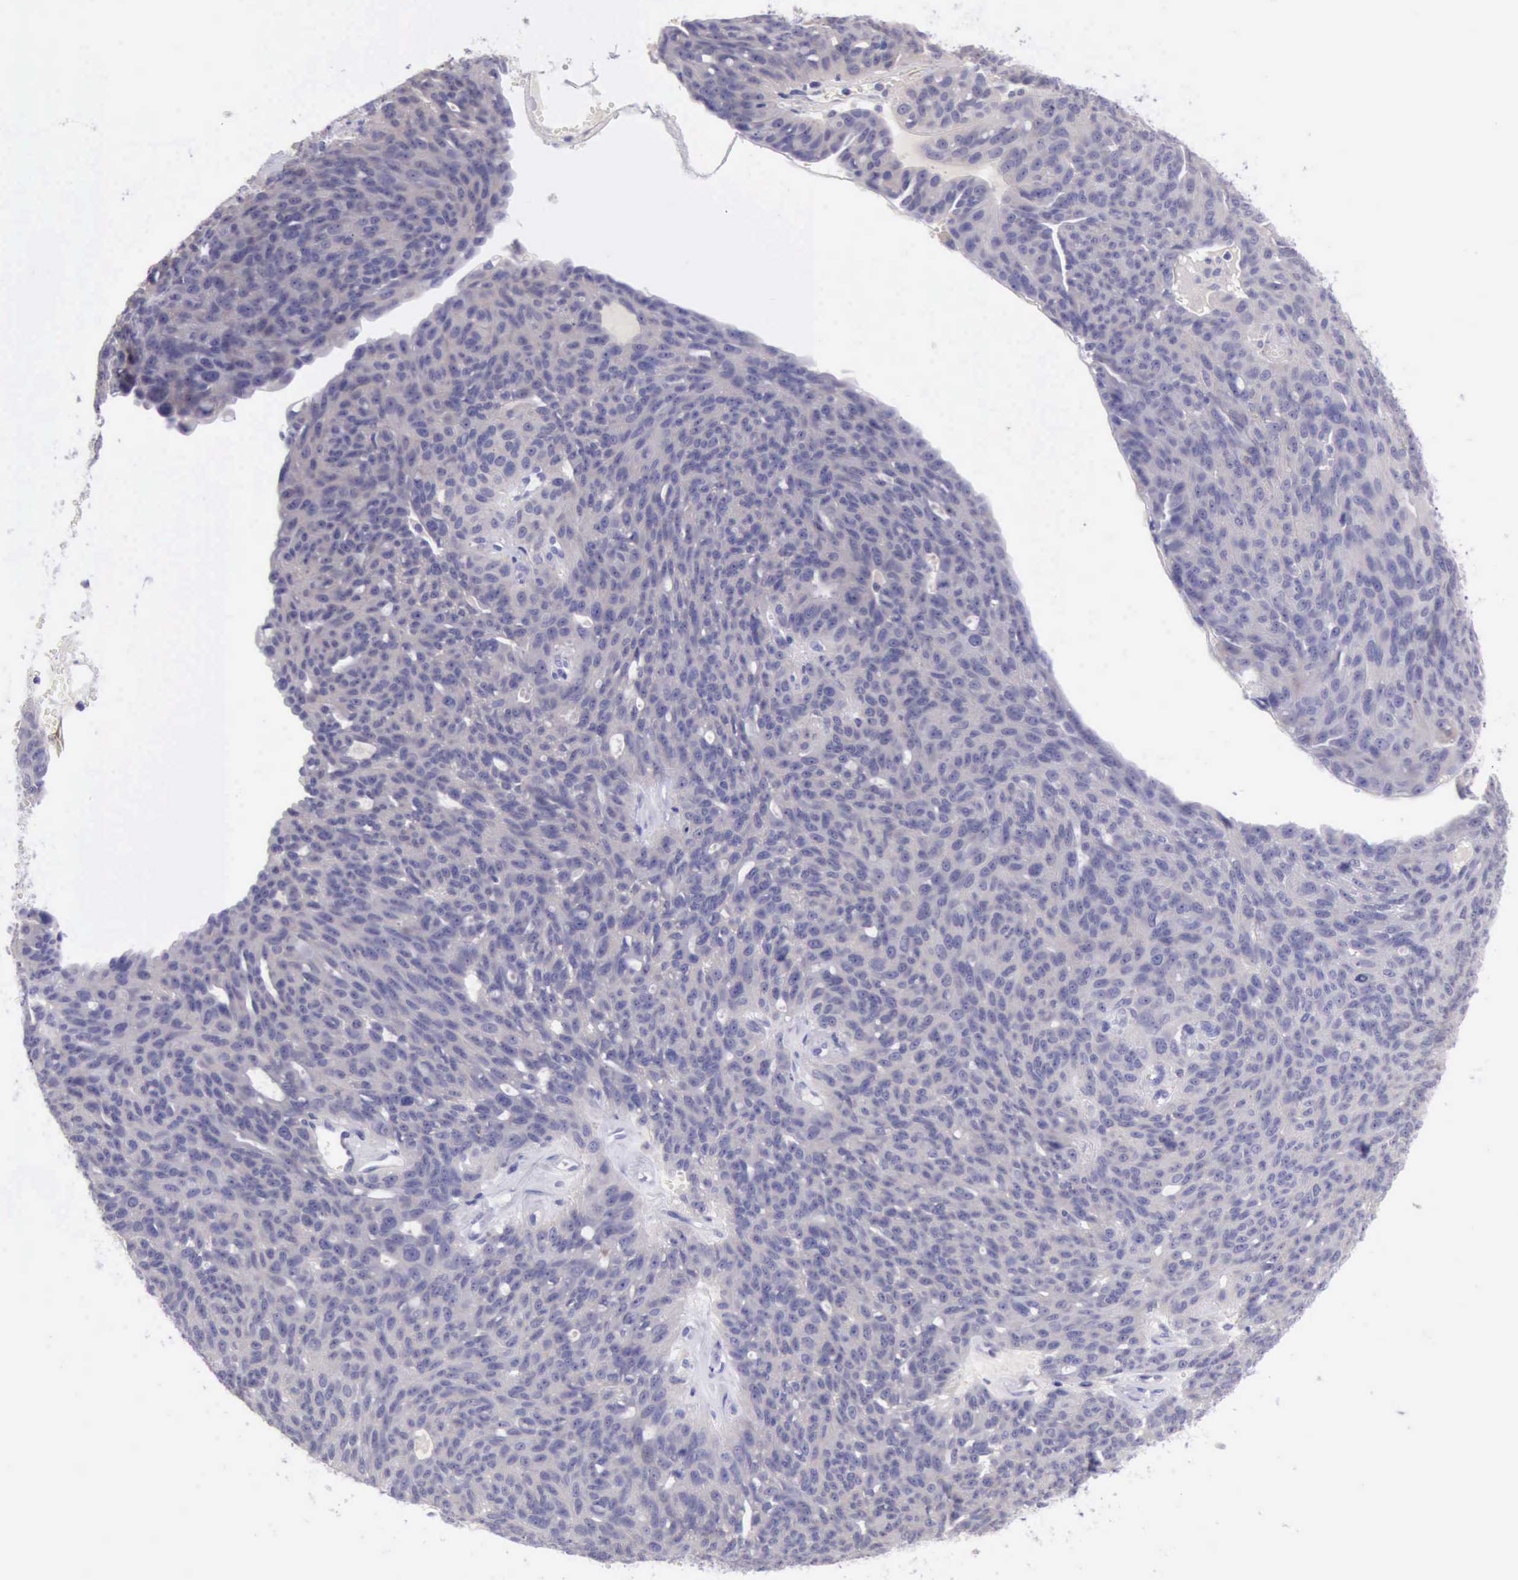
{"staining": {"intensity": "negative", "quantity": "none", "location": "none"}, "tissue": "ovarian cancer", "cell_type": "Tumor cells", "image_type": "cancer", "snomed": [{"axis": "morphology", "description": "Carcinoma, endometroid"}, {"axis": "topography", "description": "Ovary"}], "caption": "Photomicrograph shows no significant protein positivity in tumor cells of ovarian cancer.", "gene": "LRFN5", "patient": {"sex": "female", "age": 60}}